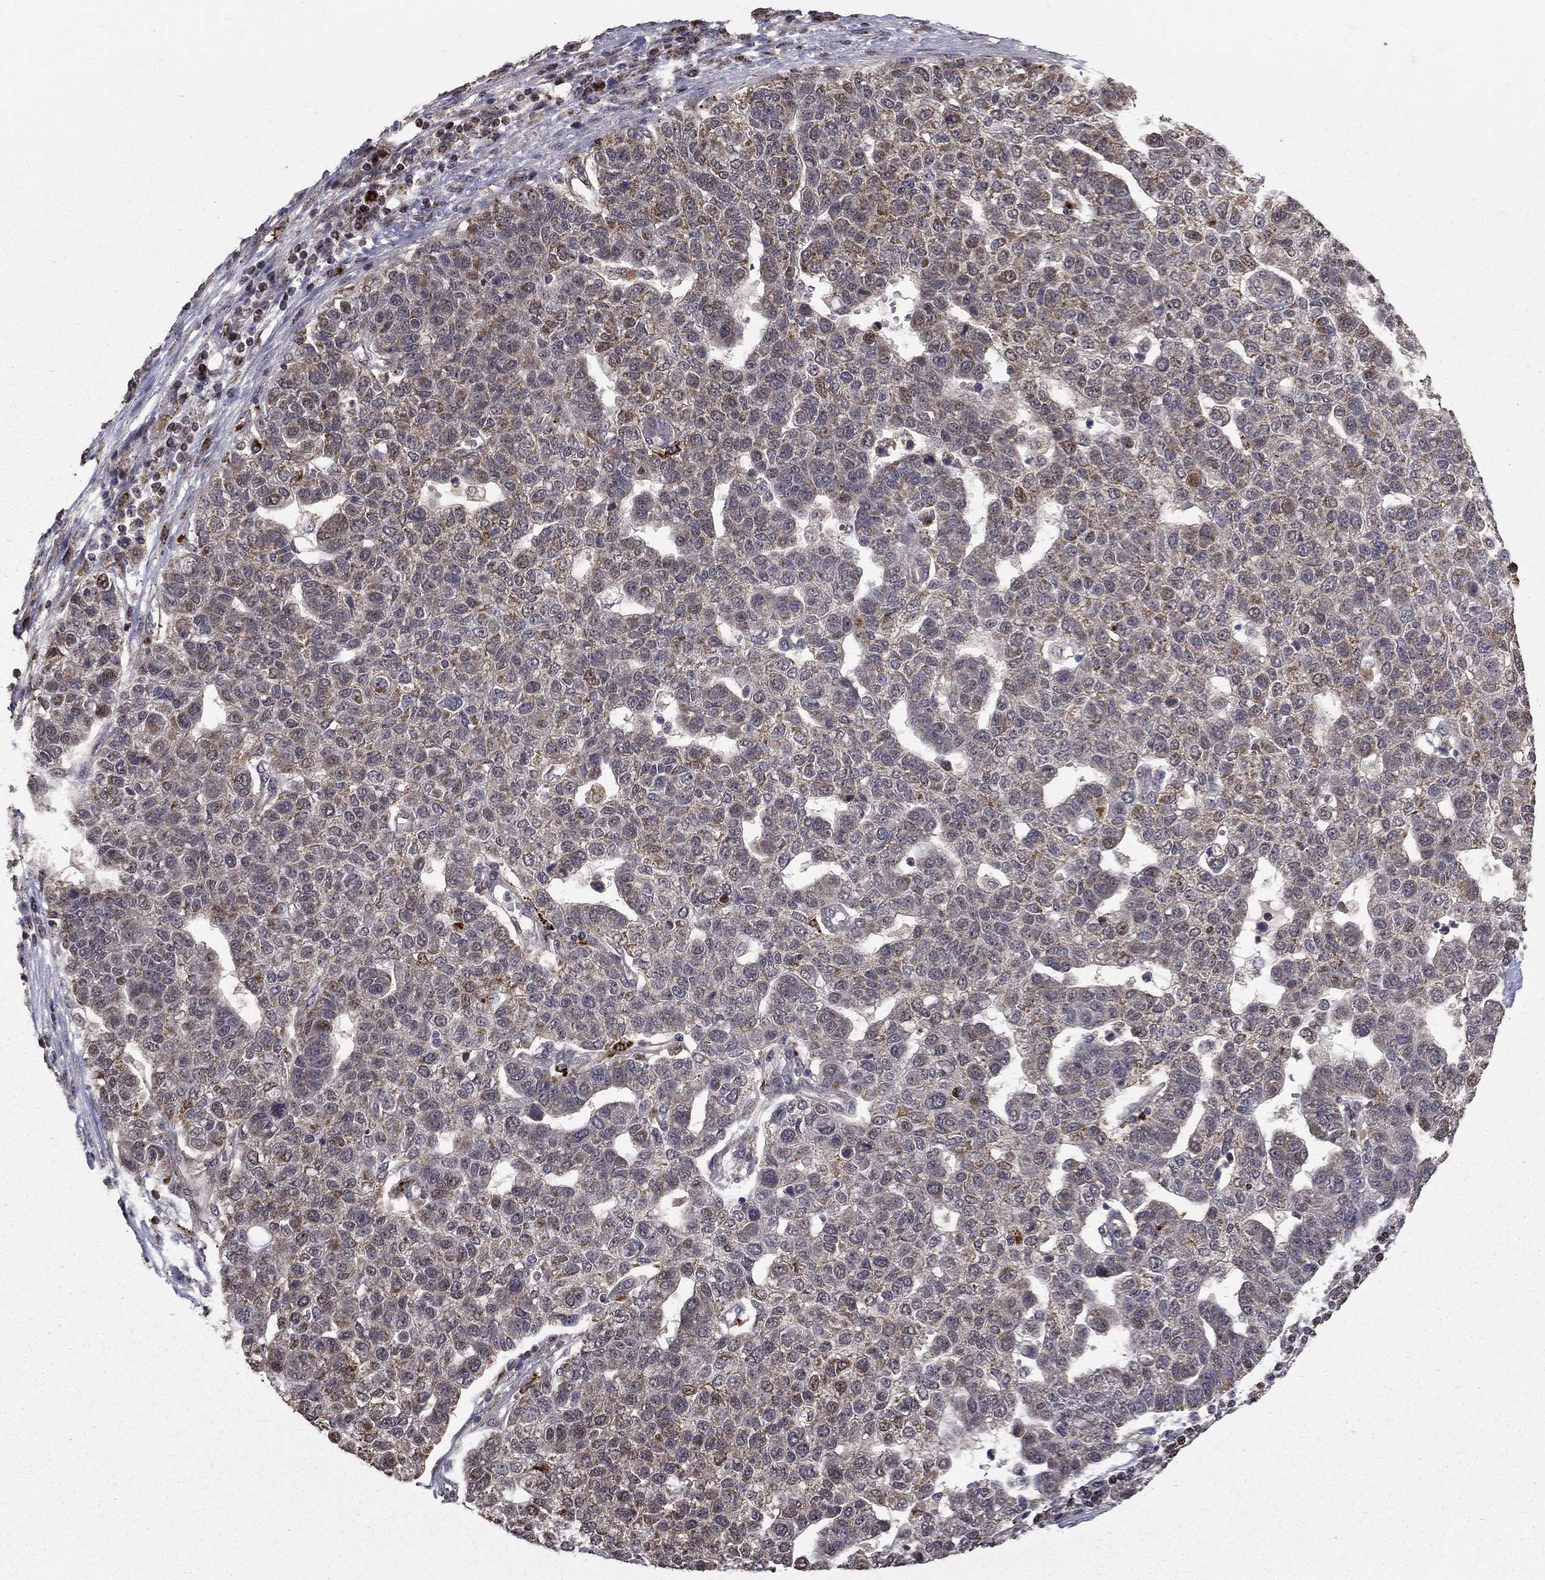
{"staining": {"intensity": "negative", "quantity": "none", "location": "none"}, "tissue": "pancreatic cancer", "cell_type": "Tumor cells", "image_type": "cancer", "snomed": [{"axis": "morphology", "description": "Adenocarcinoma, NOS"}, {"axis": "topography", "description": "Pancreas"}], "caption": "DAB immunohistochemical staining of human adenocarcinoma (pancreatic) exhibits no significant expression in tumor cells. (DAB (3,3'-diaminobenzidine) immunohistochemistry, high magnification).", "gene": "ACOT13", "patient": {"sex": "female", "age": 61}}